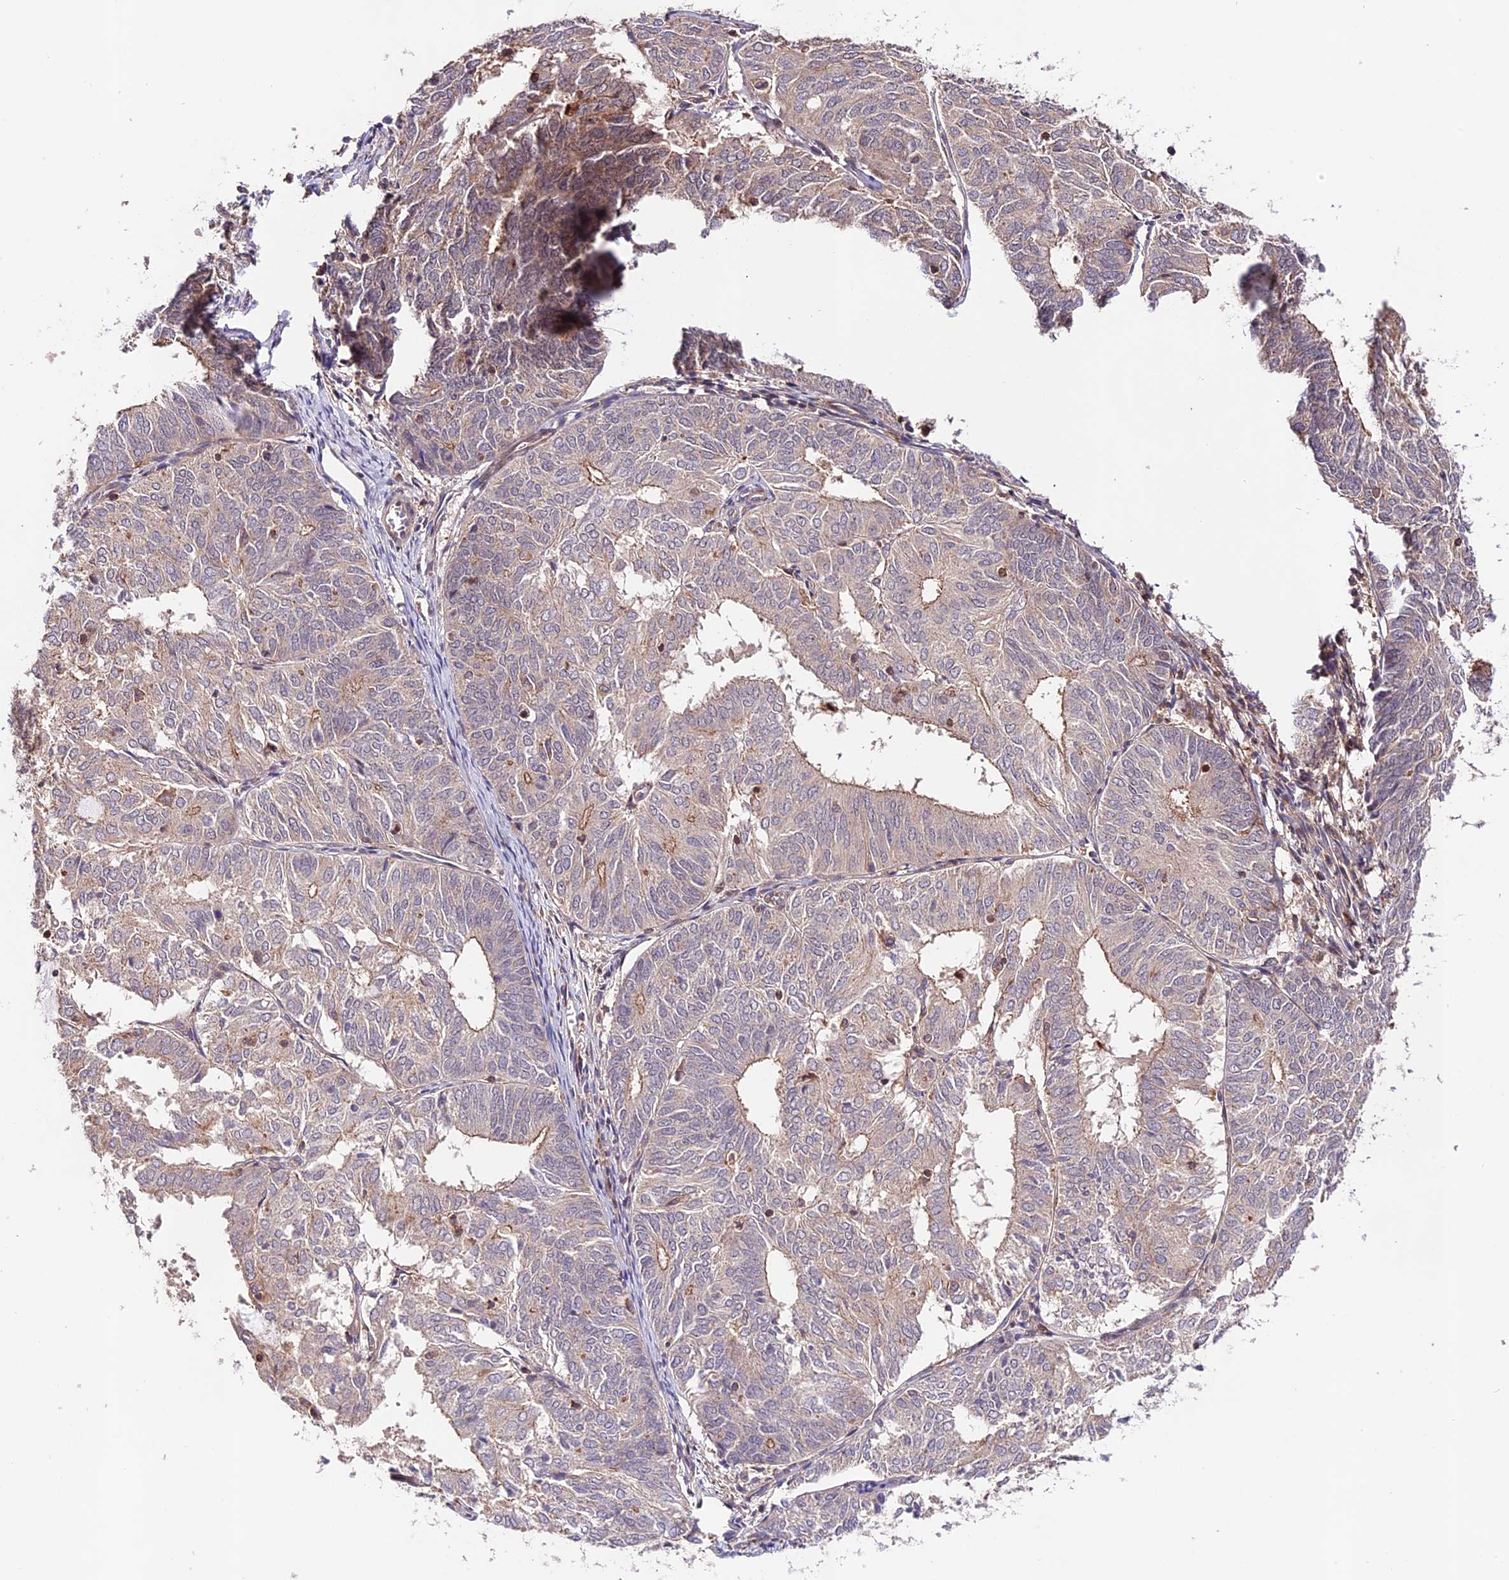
{"staining": {"intensity": "negative", "quantity": "none", "location": "none"}, "tissue": "endometrial cancer", "cell_type": "Tumor cells", "image_type": "cancer", "snomed": [{"axis": "morphology", "description": "Adenocarcinoma, NOS"}, {"axis": "topography", "description": "Uterus"}], "caption": "There is no significant positivity in tumor cells of adenocarcinoma (endometrial). Nuclei are stained in blue.", "gene": "CACNA1H", "patient": {"sex": "female", "age": 60}}